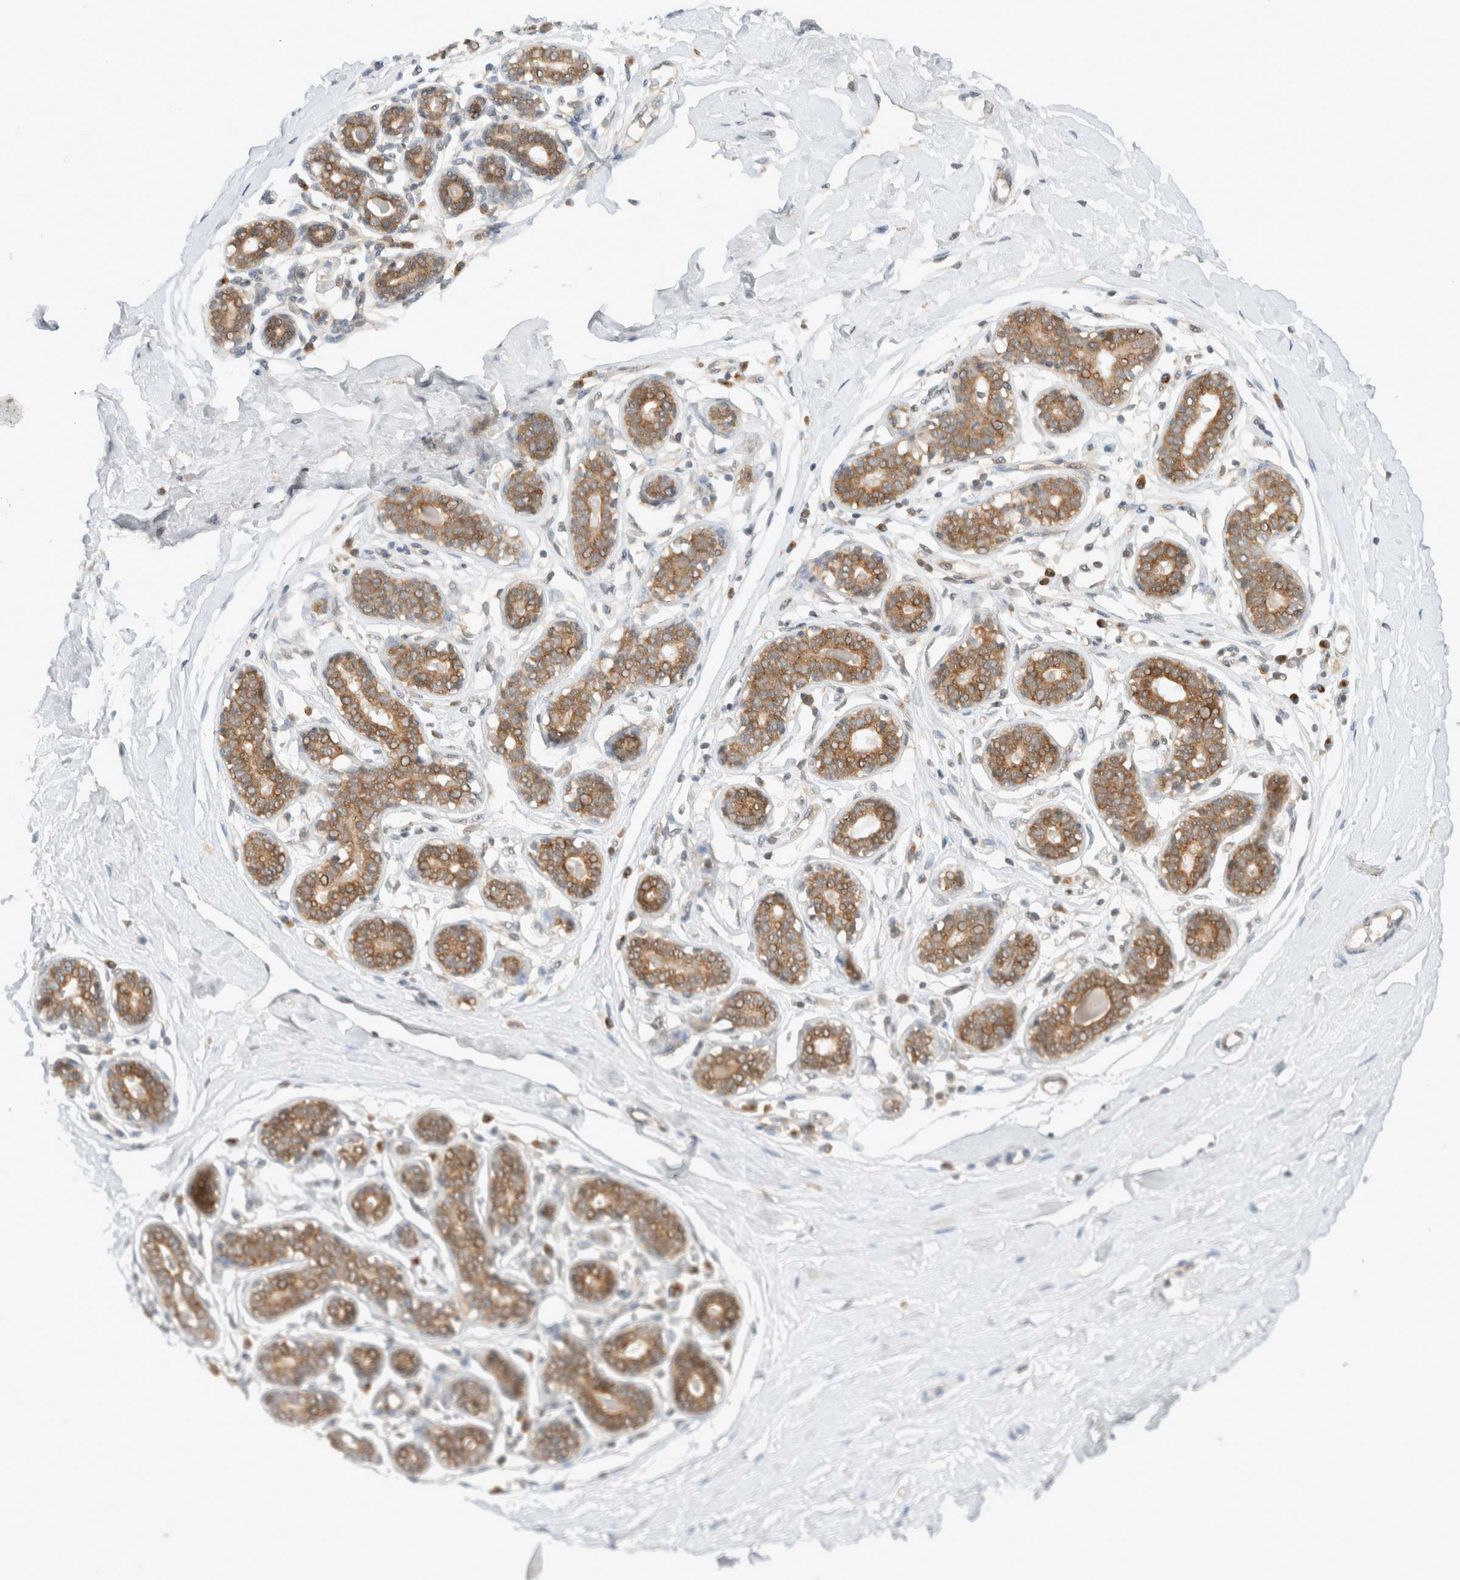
{"staining": {"intensity": "negative", "quantity": "none", "location": "none"}, "tissue": "breast", "cell_type": "Adipocytes", "image_type": "normal", "snomed": [{"axis": "morphology", "description": "Normal tissue, NOS"}, {"axis": "topography", "description": "Breast"}], "caption": "High power microscopy image of an IHC photomicrograph of normal breast, revealing no significant positivity in adipocytes. (Stains: DAB (3,3'-diaminobenzidine) IHC with hematoxylin counter stain, Microscopy: brightfield microscopy at high magnification).", "gene": "ARFGEF2", "patient": {"sex": "female", "age": 23}}